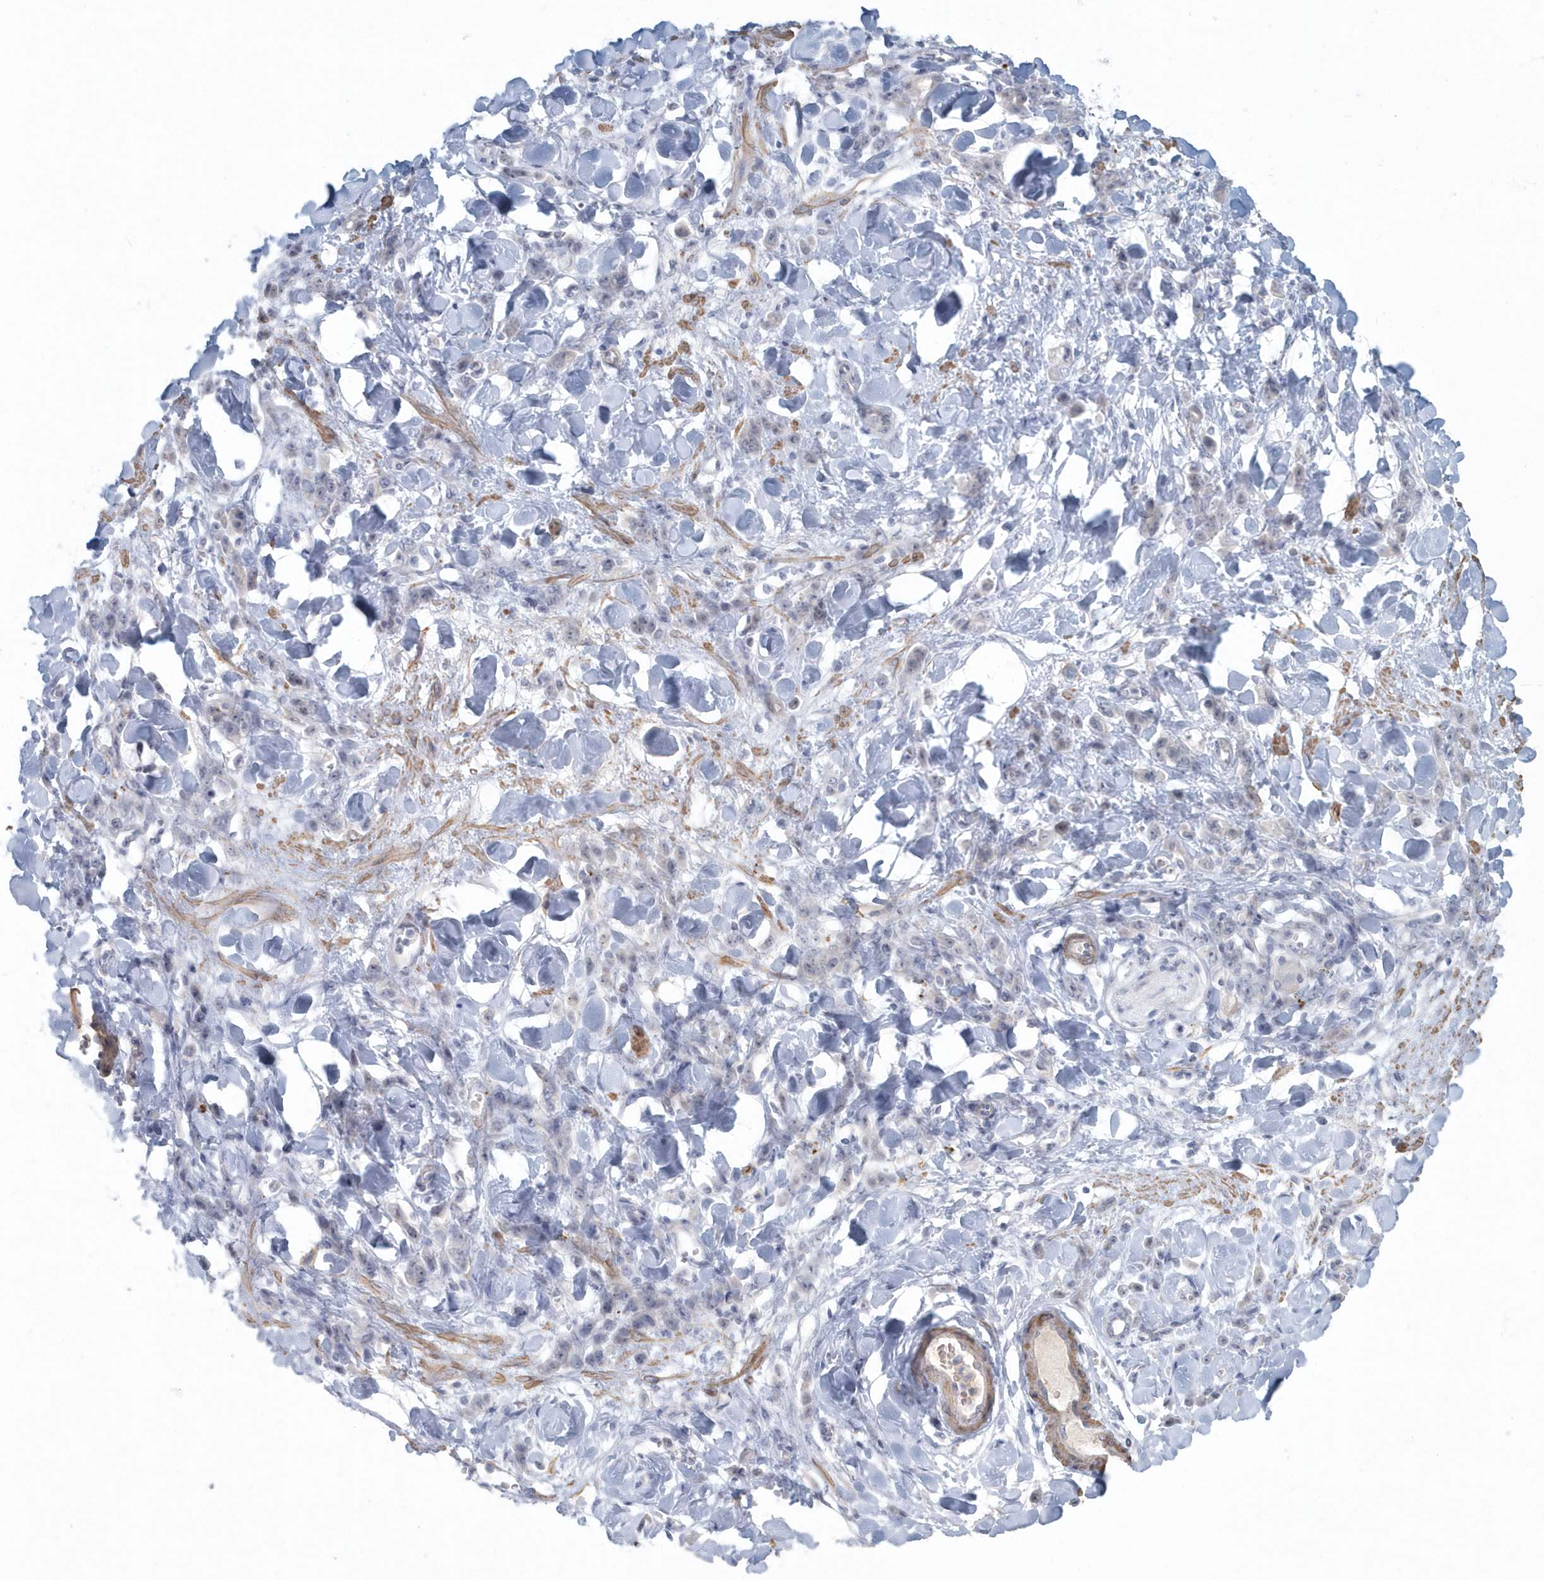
{"staining": {"intensity": "negative", "quantity": "none", "location": "none"}, "tissue": "stomach cancer", "cell_type": "Tumor cells", "image_type": "cancer", "snomed": [{"axis": "morphology", "description": "Normal tissue, NOS"}, {"axis": "morphology", "description": "Adenocarcinoma, NOS"}, {"axis": "topography", "description": "Stomach"}], "caption": "Immunohistochemistry (IHC) image of neoplastic tissue: human stomach cancer stained with DAB displays no significant protein staining in tumor cells. The staining was performed using DAB (3,3'-diaminobenzidine) to visualize the protein expression in brown, while the nuclei were stained in blue with hematoxylin (Magnification: 20x).", "gene": "MYOT", "patient": {"sex": "male", "age": 82}}